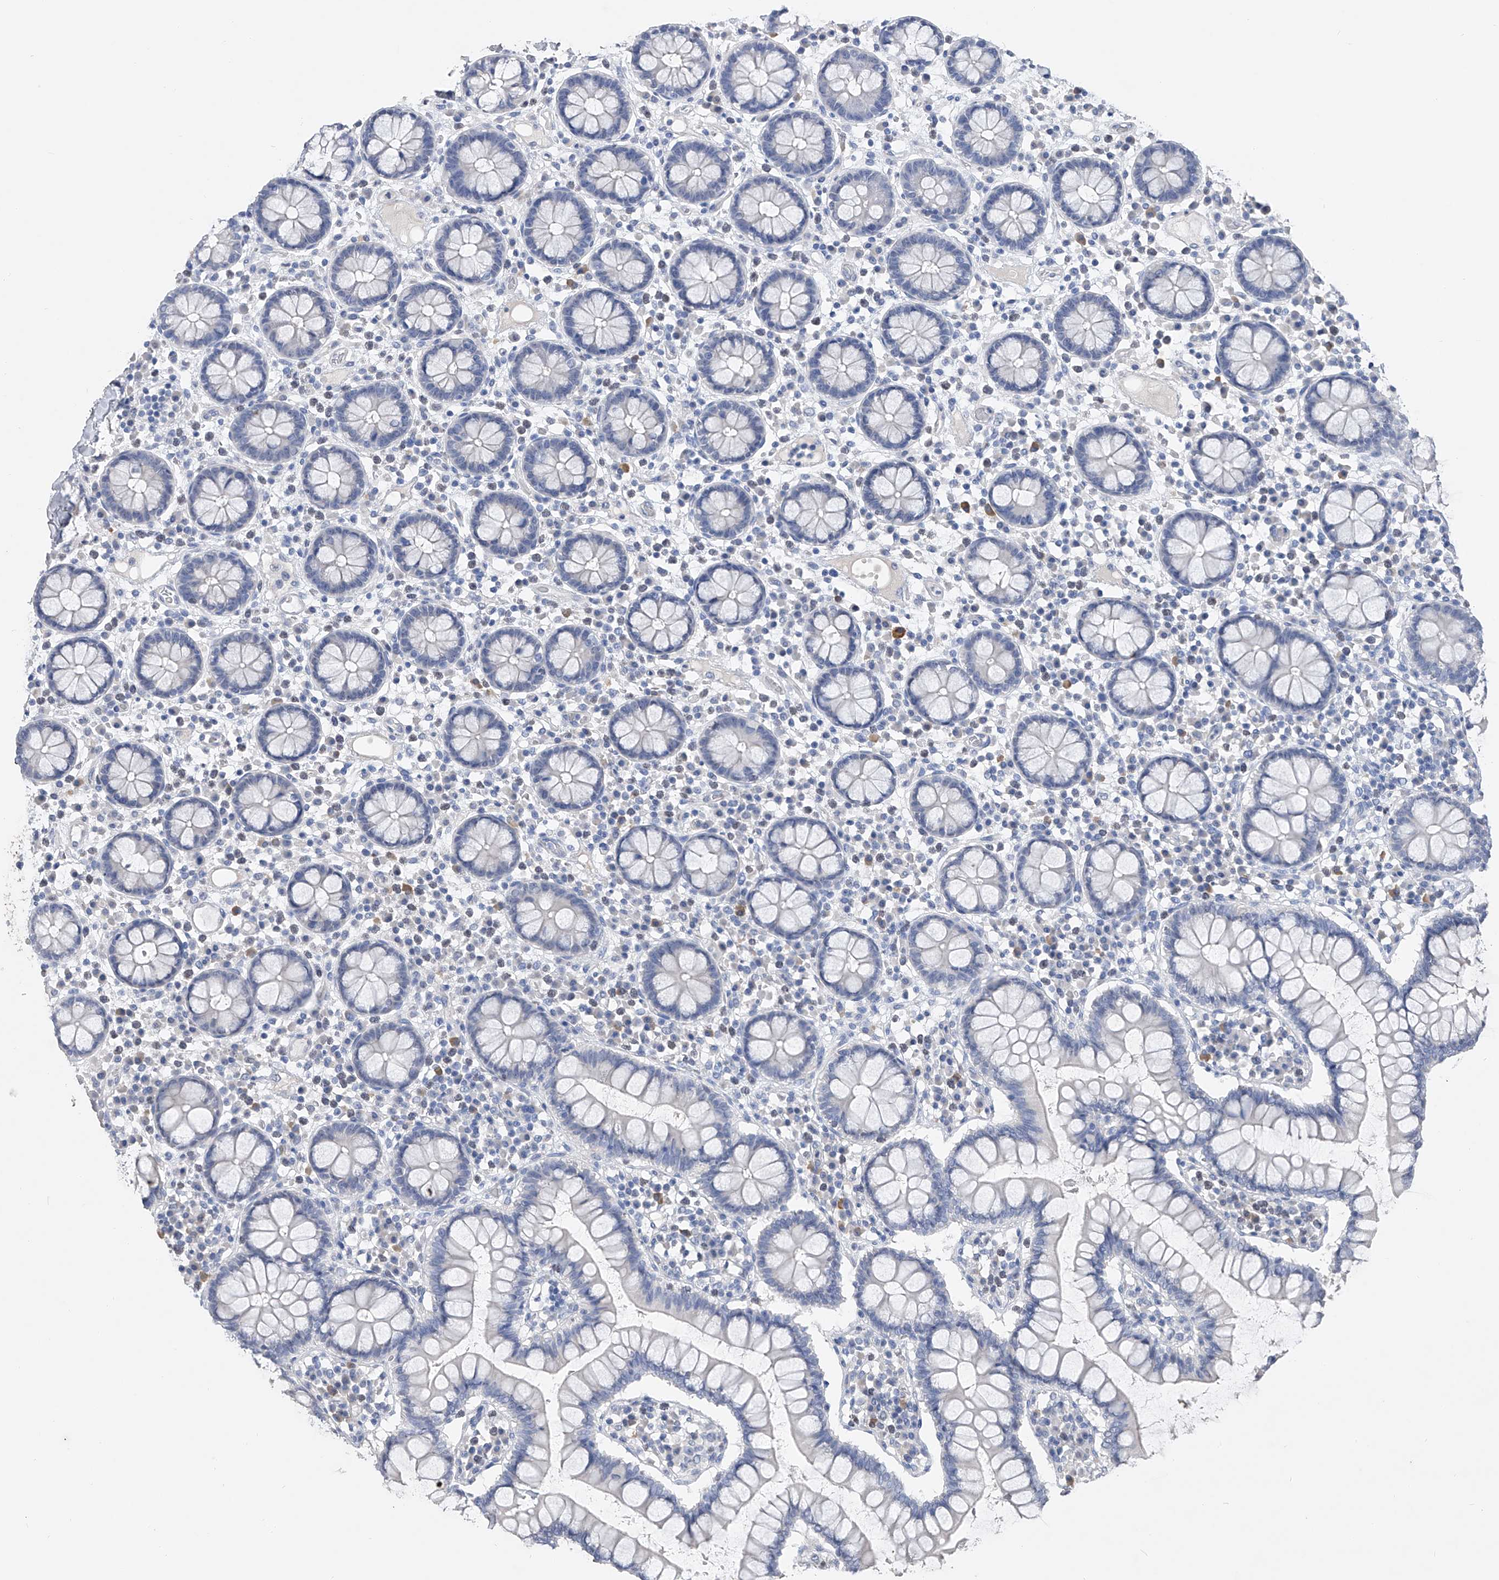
{"staining": {"intensity": "negative", "quantity": "none", "location": "none"}, "tissue": "colon", "cell_type": "Endothelial cells", "image_type": "normal", "snomed": [{"axis": "morphology", "description": "Normal tissue, NOS"}, {"axis": "topography", "description": "Colon"}], "caption": "This micrograph is of normal colon stained with immunohistochemistry to label a protein in brown with the nuclei are counter-stained blue. There is no staining in endothelial cells. (Stains: DAB (3,3'-diaminobenzidine) immunohistochemistry with hematoxylin counter stain, Microscopy: brightfield microscopy at high magnification).", "gene": "ADRA1A", "patient": {"sex": "female", "age": 79}}